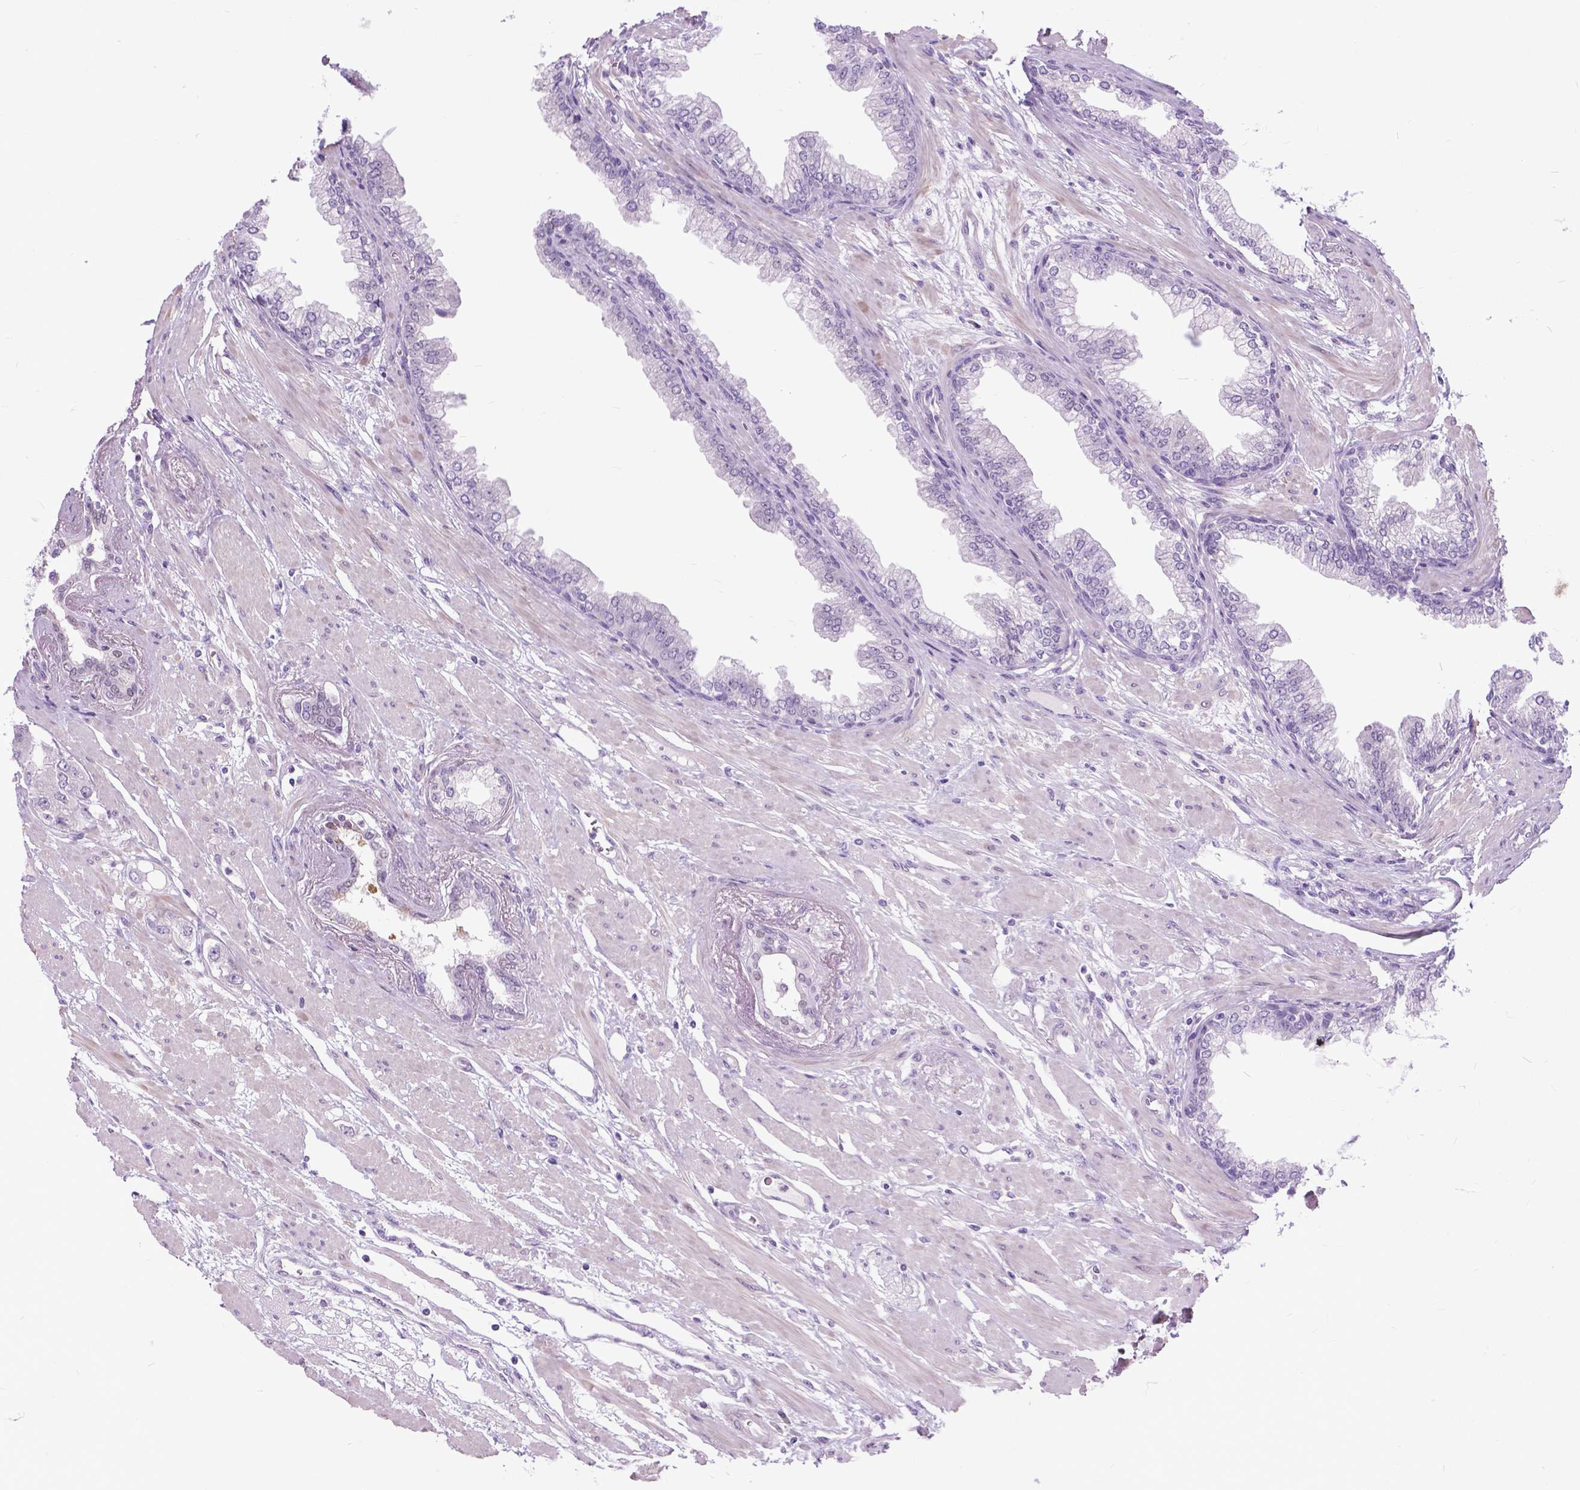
{"staining": {"intensity": "negative", "quantity": "none", "location": "none"}, "tissue": "prostate cancer", "cell_type": "Tumor cells", "image_type": "cancer", "snomed": [{"axis": "morphology", "description": "Adenocarcinoma, Low grade"}, {"axis": "topography", "description": "Prostate"}], "caption": "Tumor cells show no significant protein positivity in prostate low-grade adenocarcinoma.", "gene": "APCDD1L", "patient": {"sex": "male", "age": 60}}